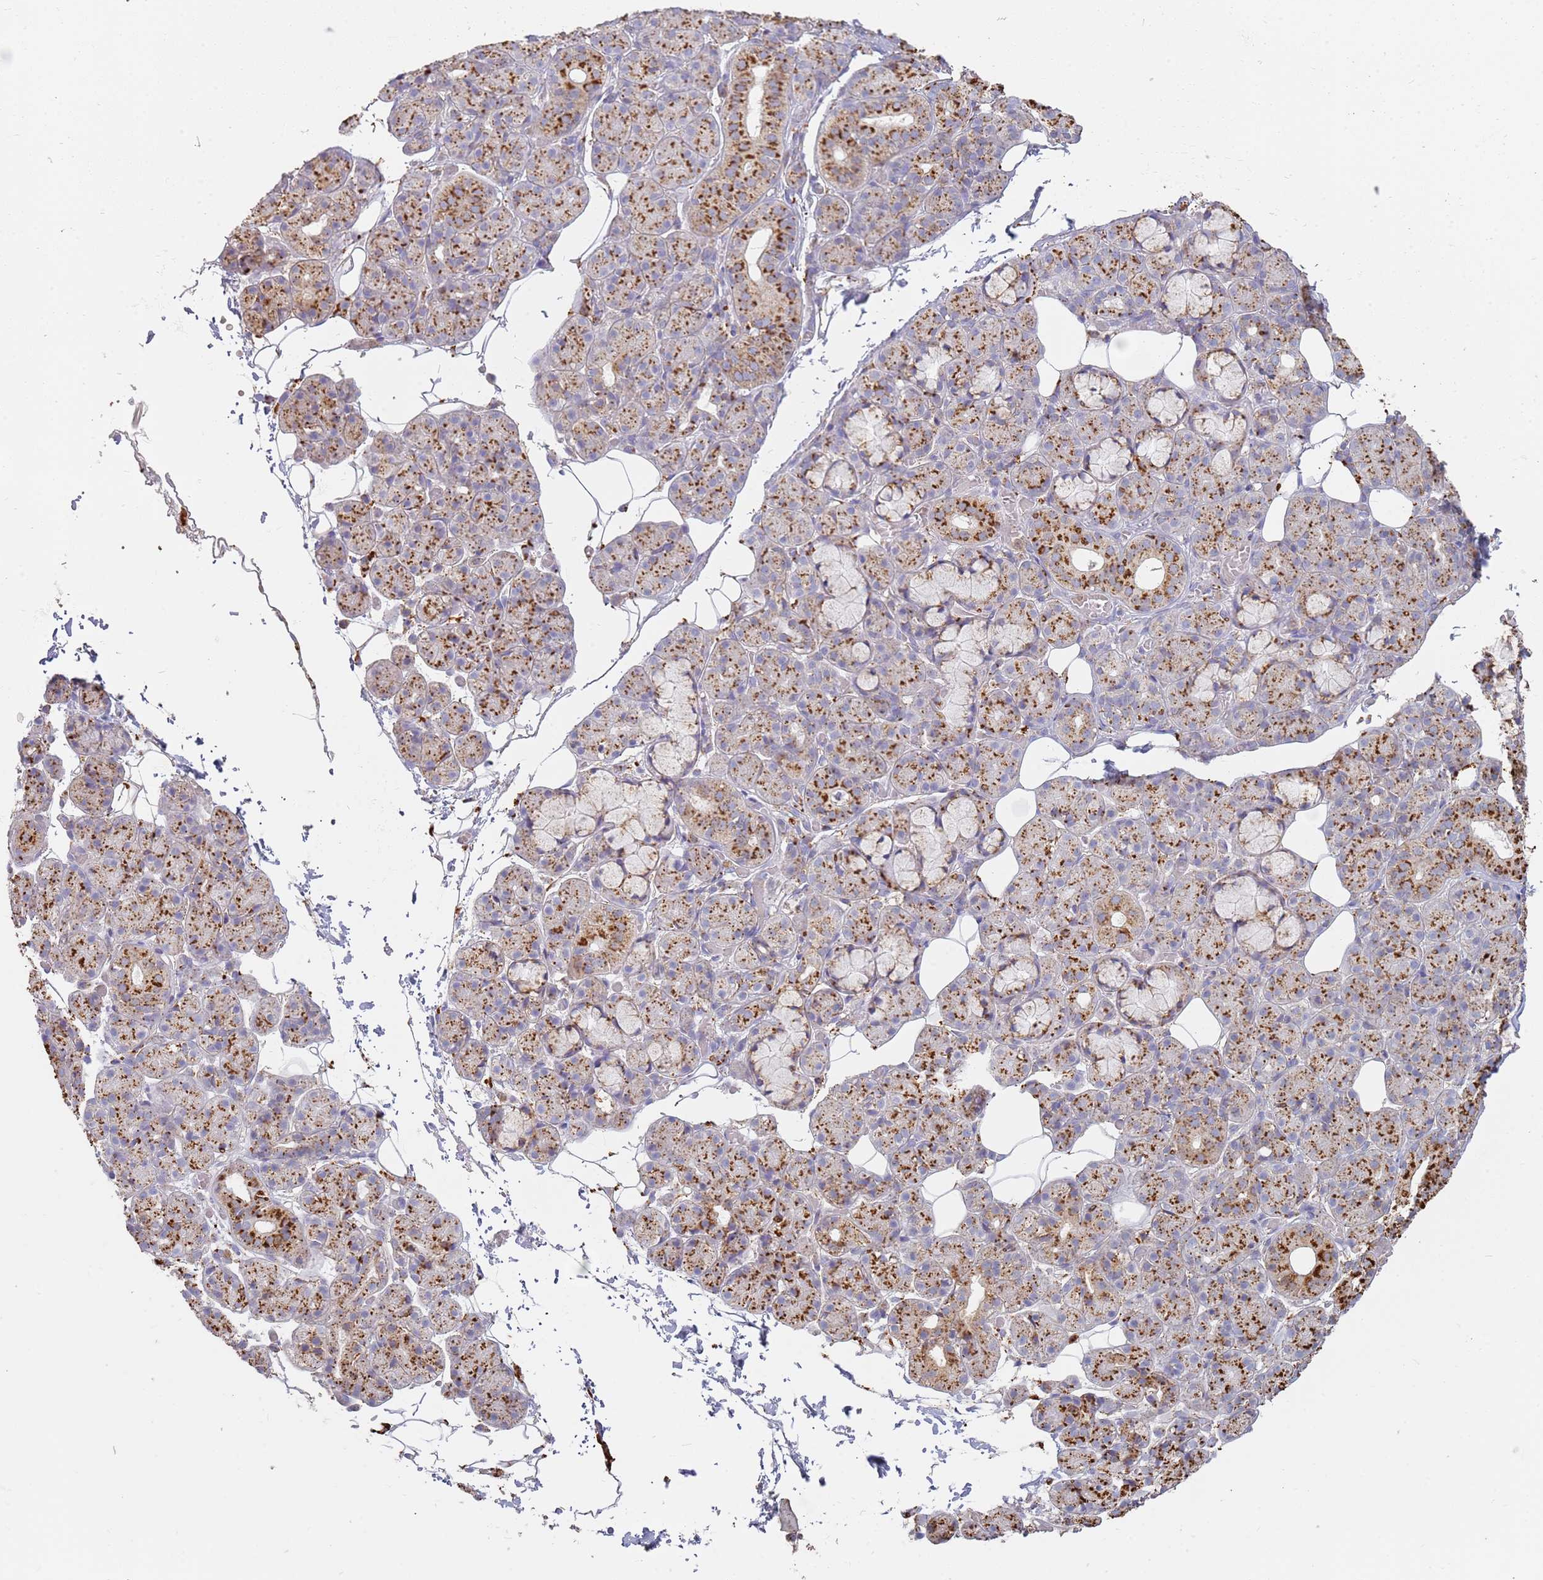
{"staining": {"intensity": "strong", "quantity": "25%-75%", "location": "cytoplasmic/membranous"}, "tissue": "salivary gland", "cell_type": "Glandular cells", "image_type": "normal", "snomed": [{"axis": "morphology", "description": "Normal tissue, NOS"}, {"axis": "topography", "description": "Salivary gland"}], "caption": "Immunohistochemistry (IHC) (DAB) staining of normal human salivary gland demonstrates strong cytoplasmic/membranous protein expression in approximately 25%-75% of glandular cells.", "gene": "TMEM229B", "patient": {"sex": "male", "age": 63}}